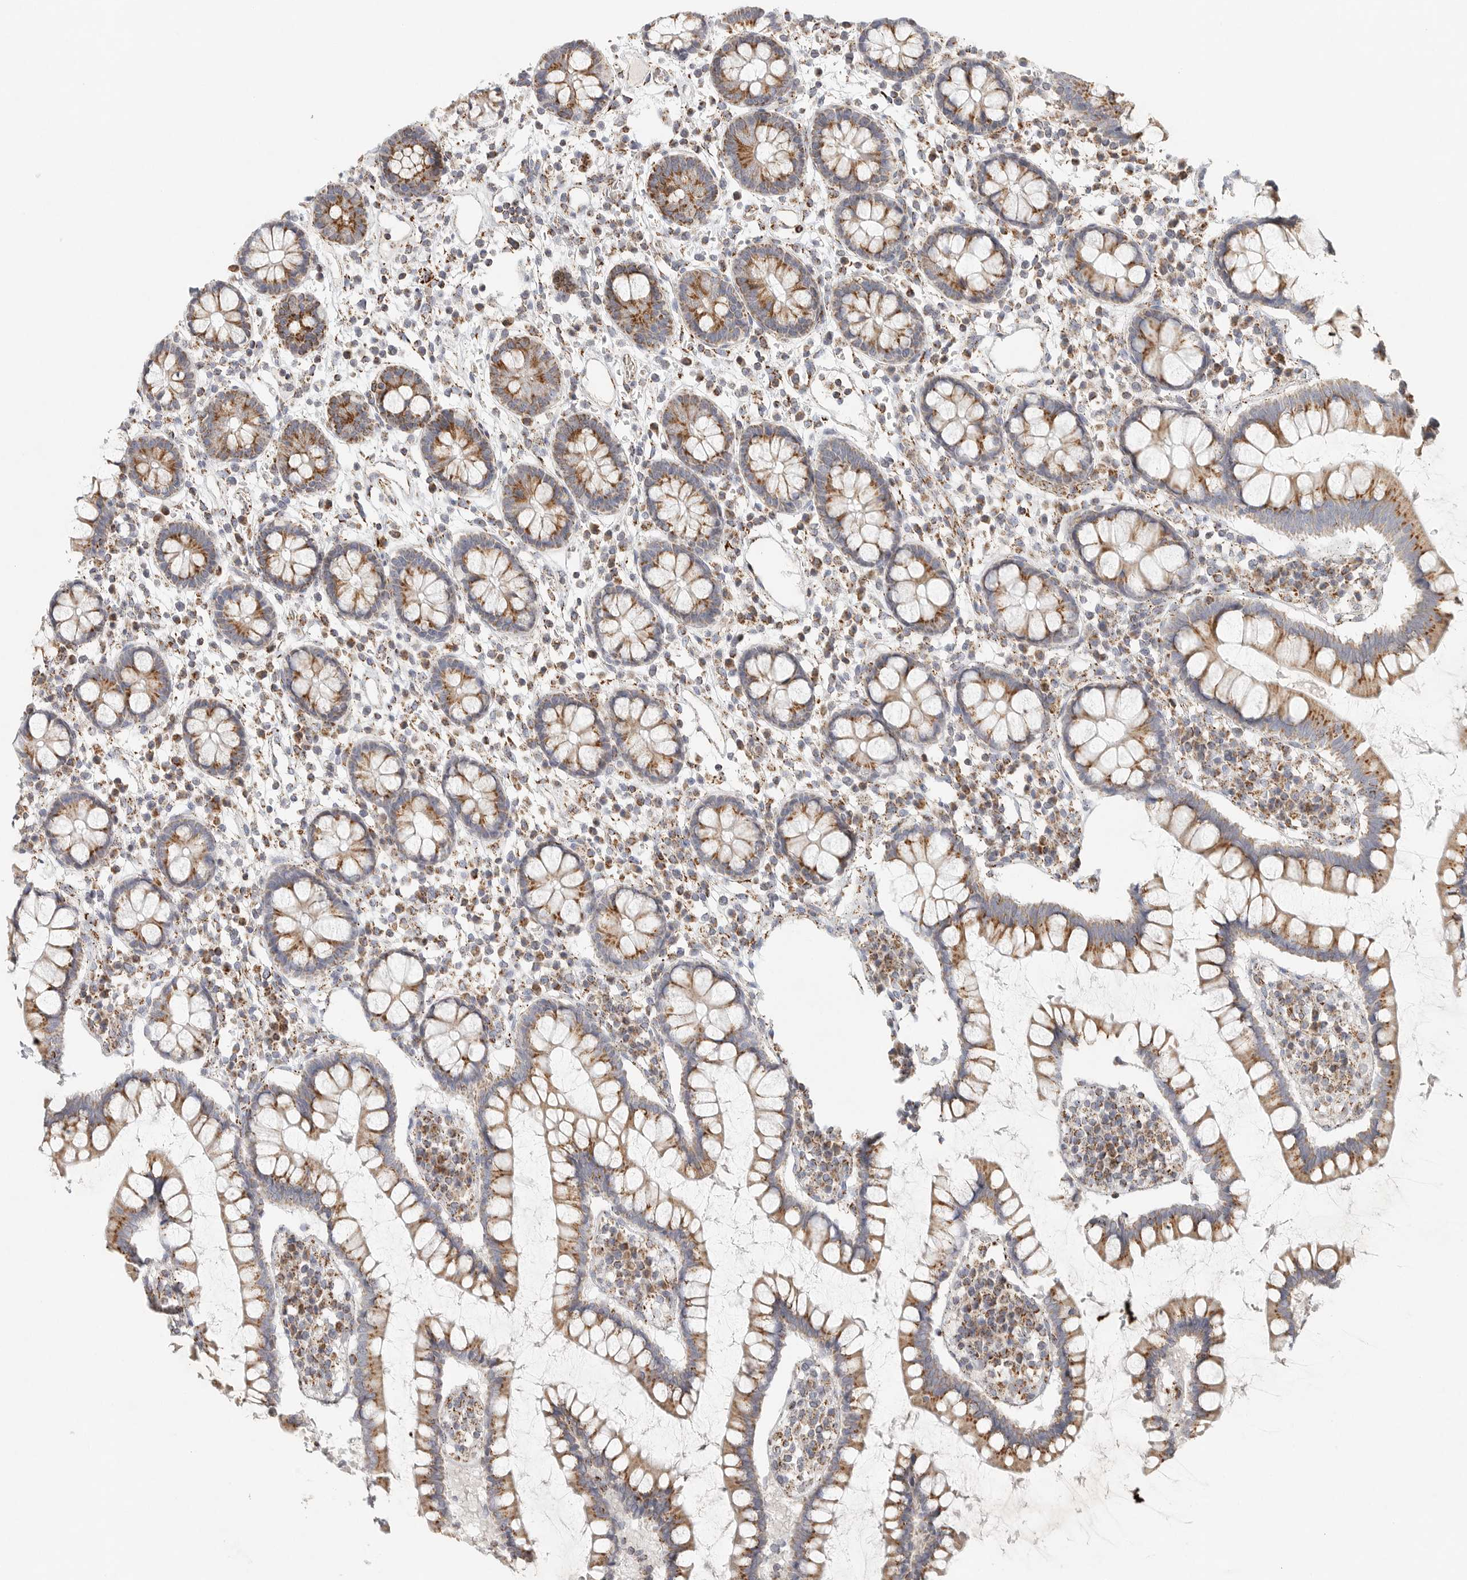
{"staining": {"intensity": "weak", "quantity": ">75%", "location": "cytoplasmic/membranous"}, "tissue": "colon", "cell_type": "Endothelial cells", "image_type": "normal", "snomed": [{"axis": "morphology", "description": "Normal tissue, NOS"}, {"axis": "topography", "description": "Colon"}], "caption": "The immunohistochemical stain shows weak cytoplasmic/membranous staining in endothelial cells of unremarkable colon.", "gene": "SLC25A26", "patient": {"sex": "female", "age": 79}}